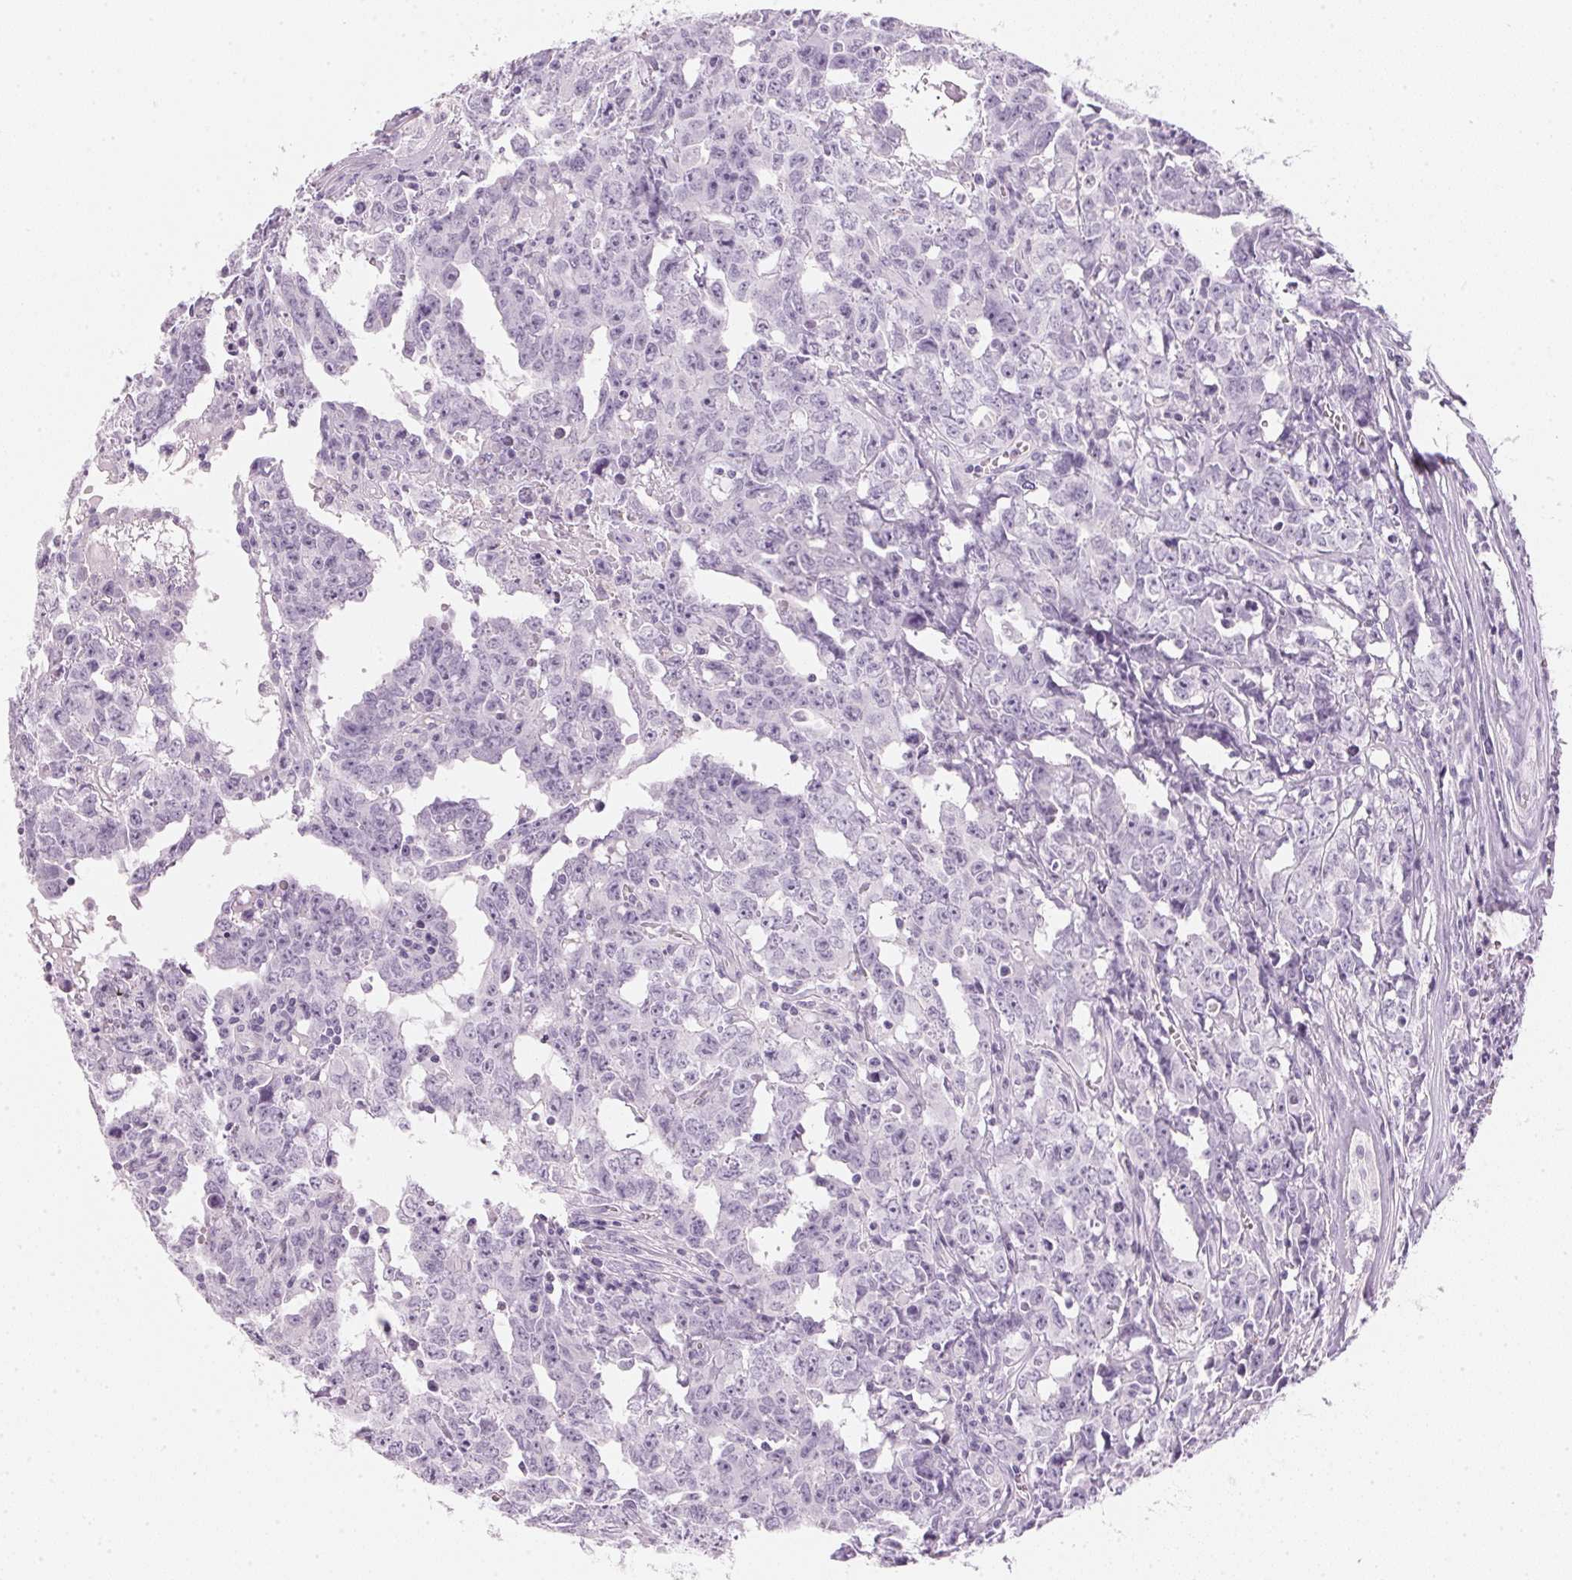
{"staining": {"intensity": "negative", "quantity": "none", "location": "none"}, "tissue": "testis cancer", "cell_type": "Tumor cells", "image_type": "cancer", "snomed": [{"axis": "morphology", "description": "Carcinoma, Embryonal, NOS"}, {"axis": "topography", "description": "Testis"}], "caption": "A high-resolution histopathology image shows immunohistochemistry staining of testis embryonal carcinoma, which shows no significant staining in tumor cells.", "gene": "IGFBP1", "patient": {"sex": "male", "age": 22}}